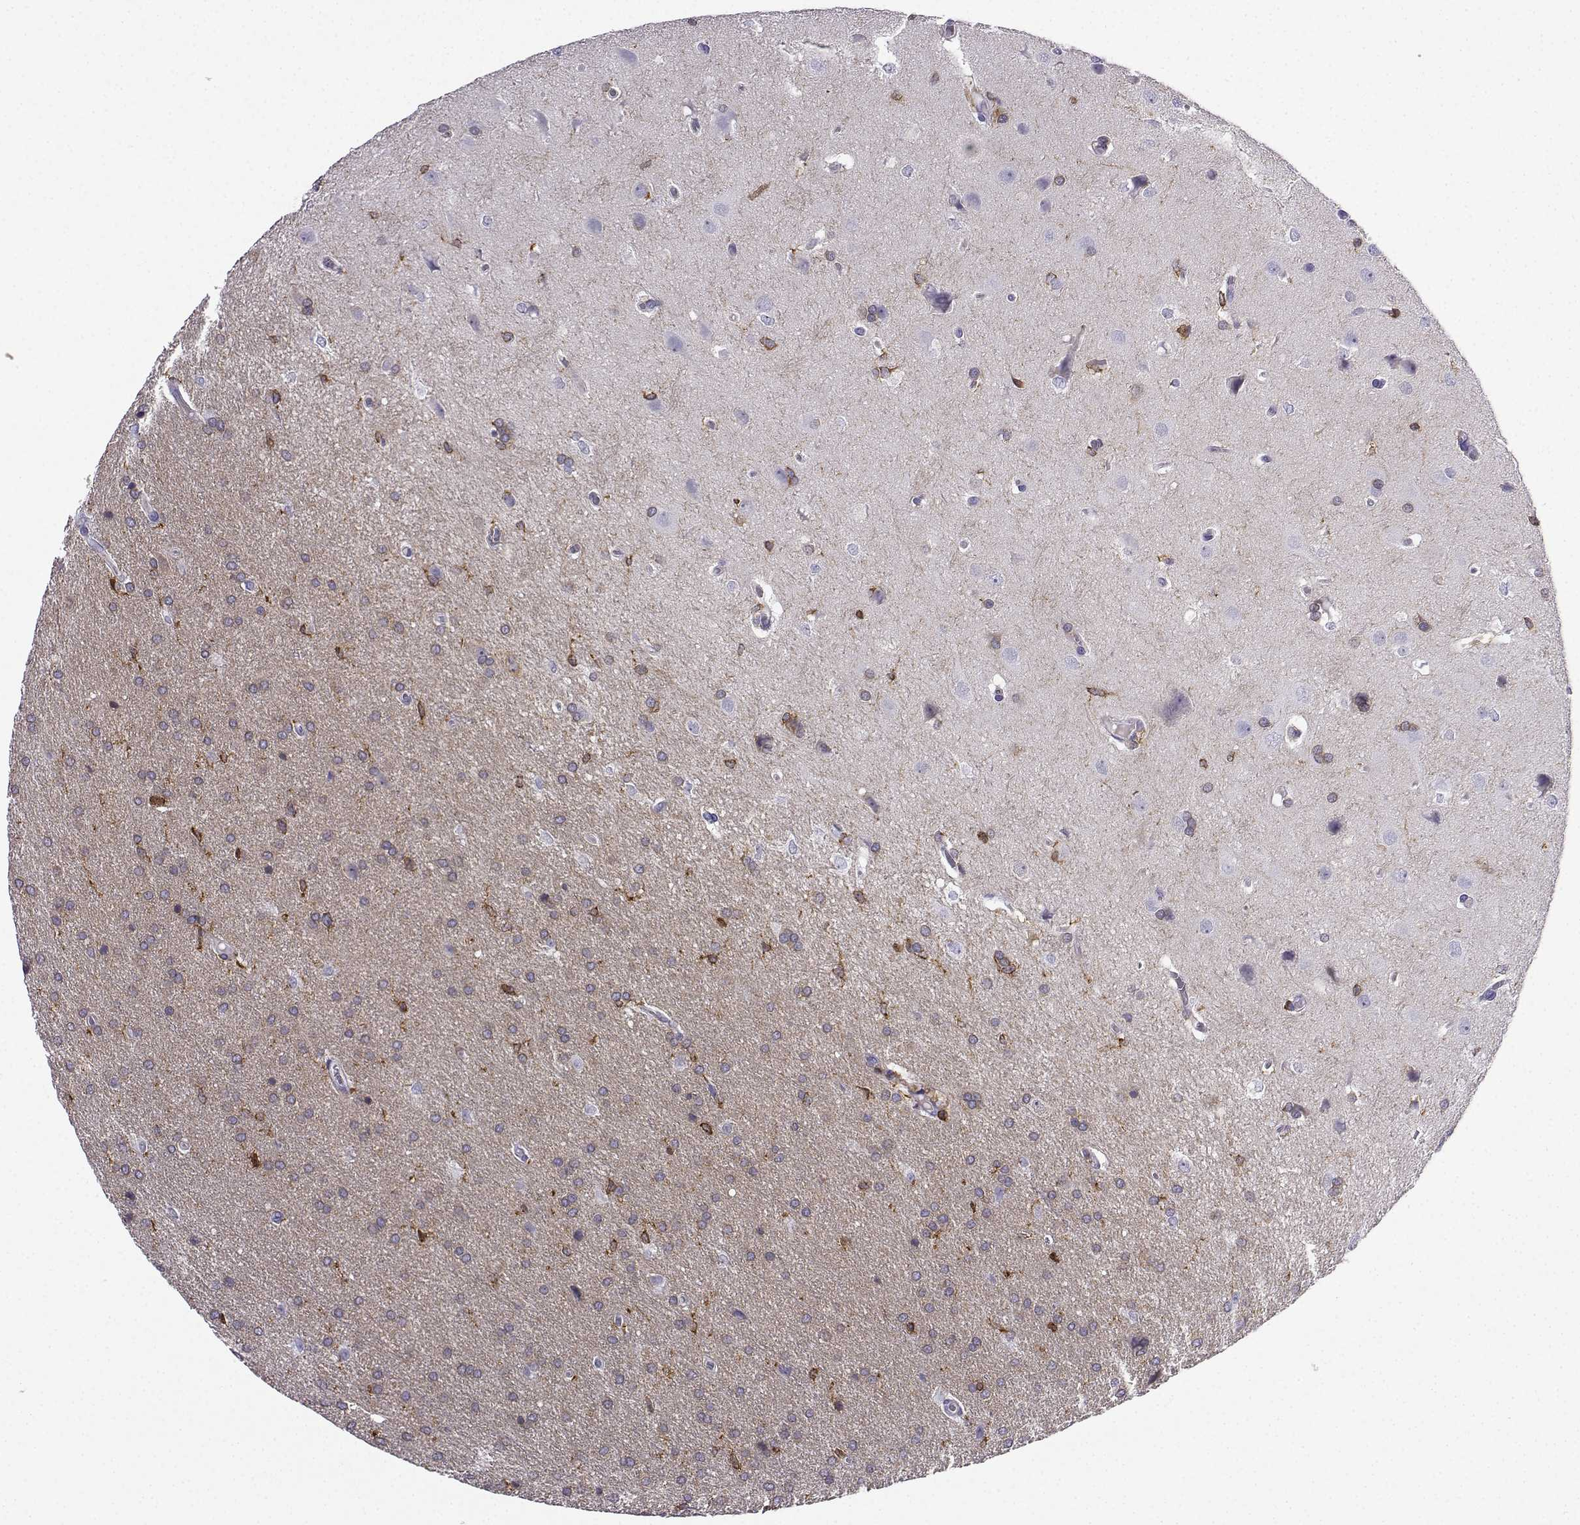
{"staining": {"intensity": "negative", "quantity": "none", "location": "none"}, "tissue": "glioma", "cell_type": "Tumor cells", "image_type": "cancer", "snomed": [{"axis": "morphology", "description": "Glioma, malignant, Low grade"}, {"axis": "topography", "description": "Brain"}], "caption": "Image shows no protein positivity in tumor cells of glioma tissue.", "gene": "DOCK10", "patient": {"sex": "female", "age": 32}}